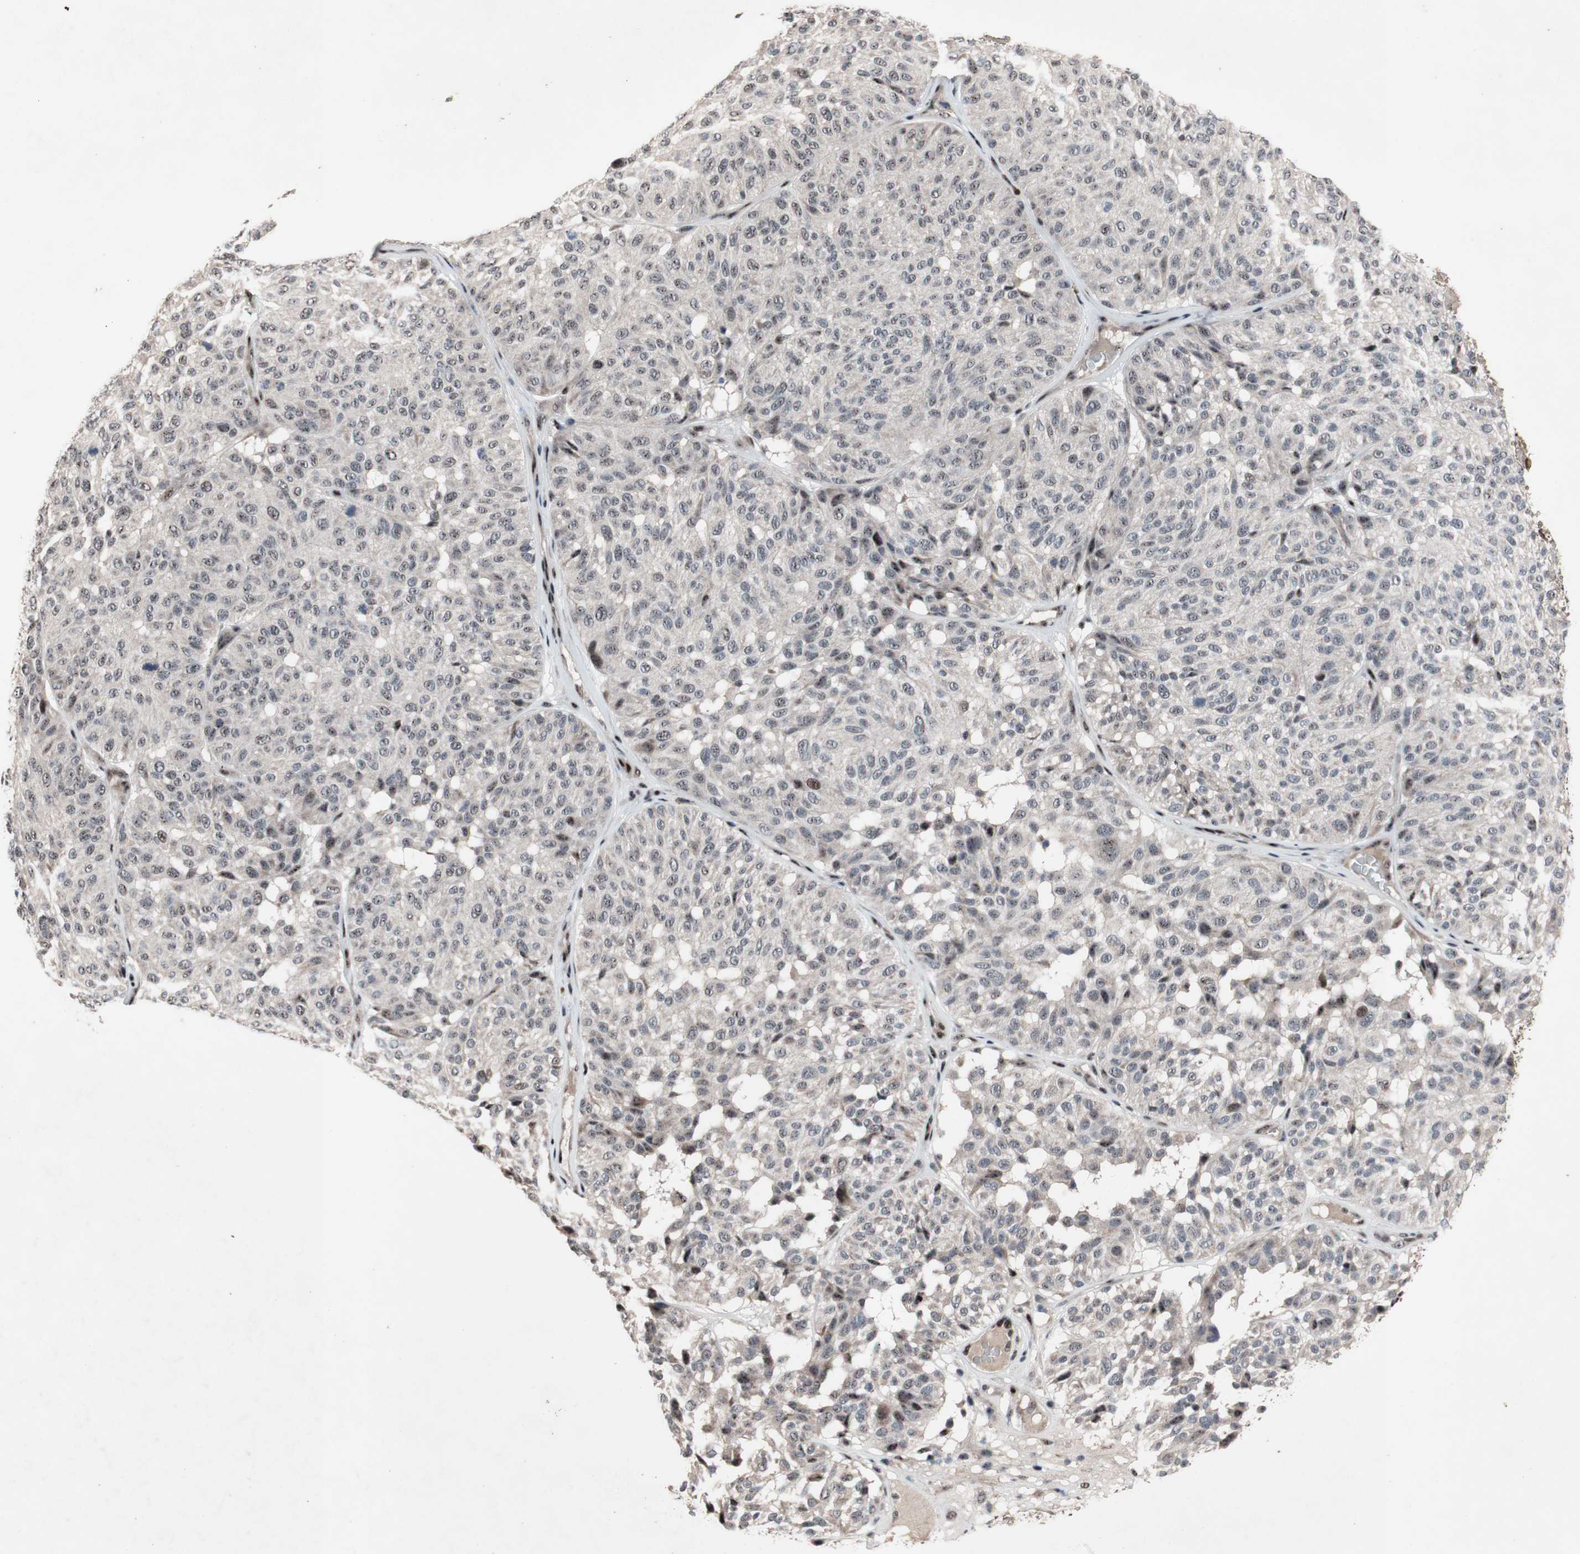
{"staining": {"intensity": "weak", "quantity": "<25%", "location": "nuclear"}, "tissue": "melanoma", "cell_type": "Tumor cells", "image_type": "cancer", "snomed": [{"axis": "morphology", "description": "Malignant melanoma, NOS"}, {"axis": "topography", "description": "Skin"}], "caption": "This is an IHC image of human melanoma. There is no staining in tumor cells.", "gene": "SOX7", "patient": {"sex": "female", "age": 46}}